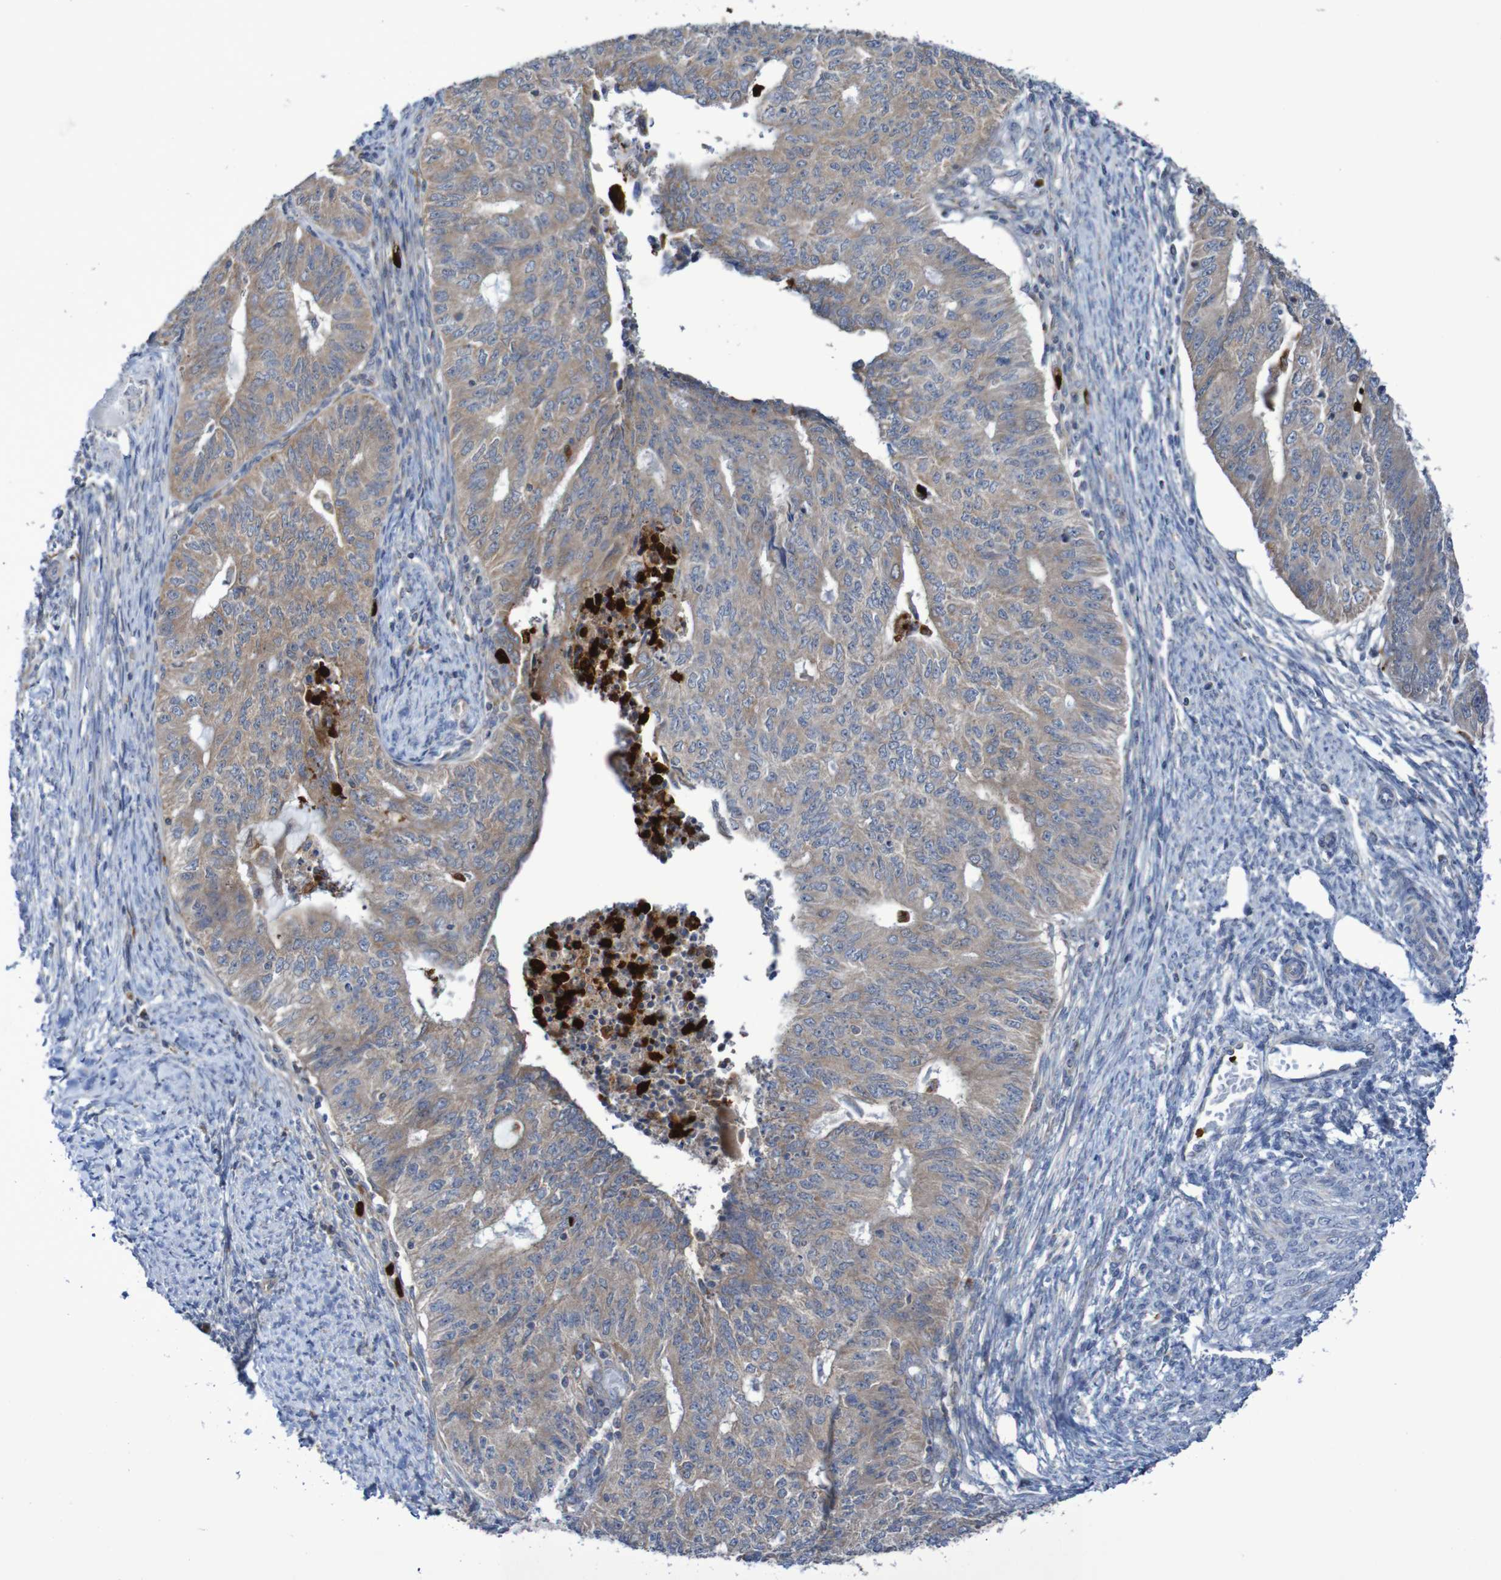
{"staining": {"intensity": "weak", "quantity": ">75%", "location": "cytoplasmic/membranous"}, "tissue": "endometrial cancer", "cell_type": "Tumor cells", "image_type": "cancer", "snomed": [{"axis": "morphology", "description": "Adenocarcinoma, NOS"}, {"axis": "topography", "description": "Endometrium"}], "caption": "Immunohistochemistry (IHC) staining of endometrial adenocarcinoma, which reveals low levels of weak cytoplasmic/membranous positivity in approximately >75% of tumor cells indicating weak cytoplasmic/membranous protein expression. The staining was performed using DAB (3,3'-diaminobenzidine) (brown) for protein detection and nuclei were counterstained in hematoxylin (blue).", "gene": "PARP4", "patient": {"sex": "female", "age": 32}}